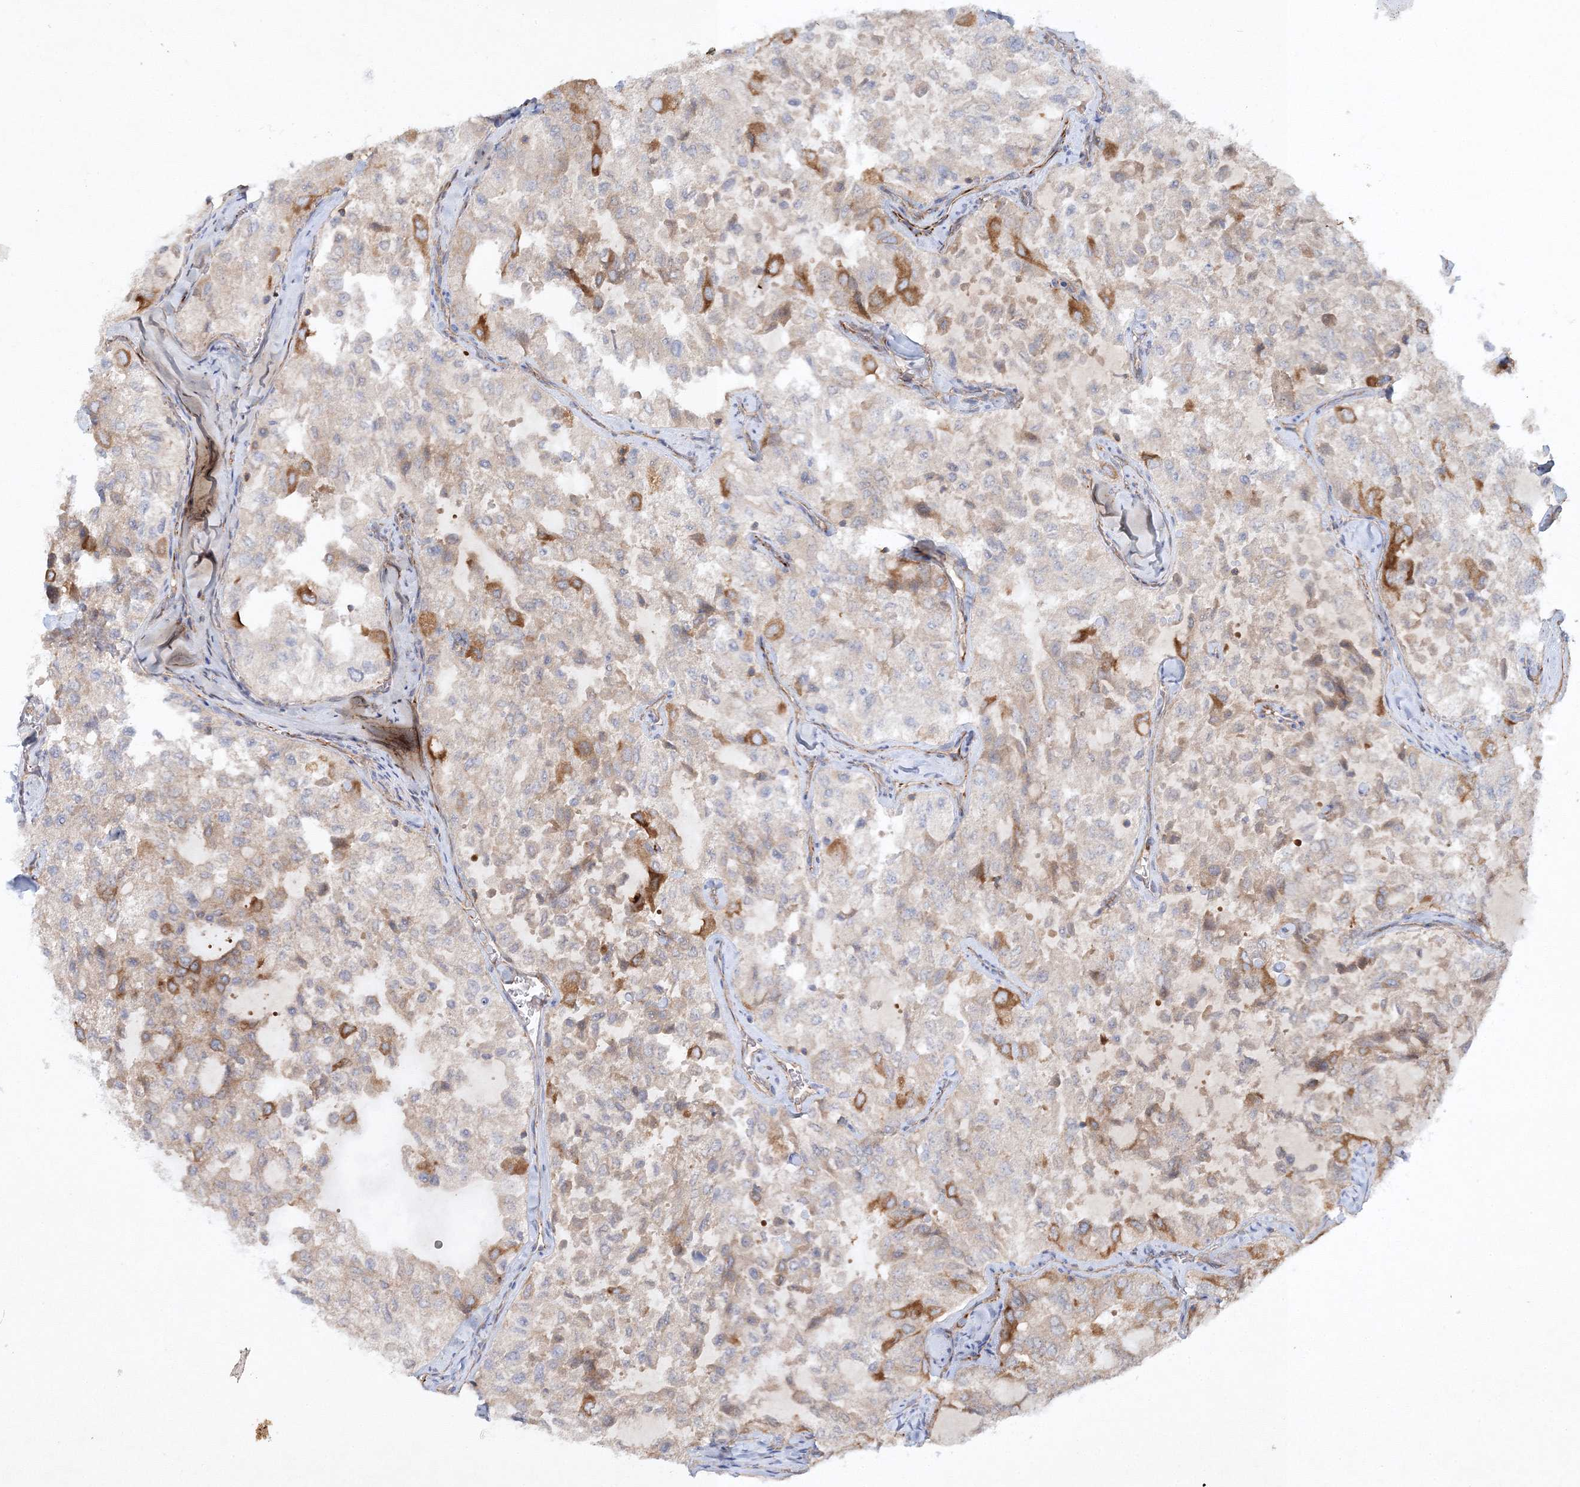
{"staining": {"intensity": "moderate", "quantity": "25%-75%", "location": "cytoplasmic/membranous"}, "tissue": "thyroid cancer", "cell_type": "Tumor cells", "image_type": "cancer", "snomed": [{"axis": "morphology", "description": "Follicular adenoma carcinoma, NOS"}, {"axis": "topography", "description": "Thyroid gland"}], "caption": "Immunohistochemistry (IHC) (DAB (3,3'-diaminobenzidine)) staining of human thyroid cancer shows moderate cytoplasmic/membranous protein expression in about 25%-75% of tumor cells.", "gene": "WDR37", "patient": {"sex": "male", "age": 75}}